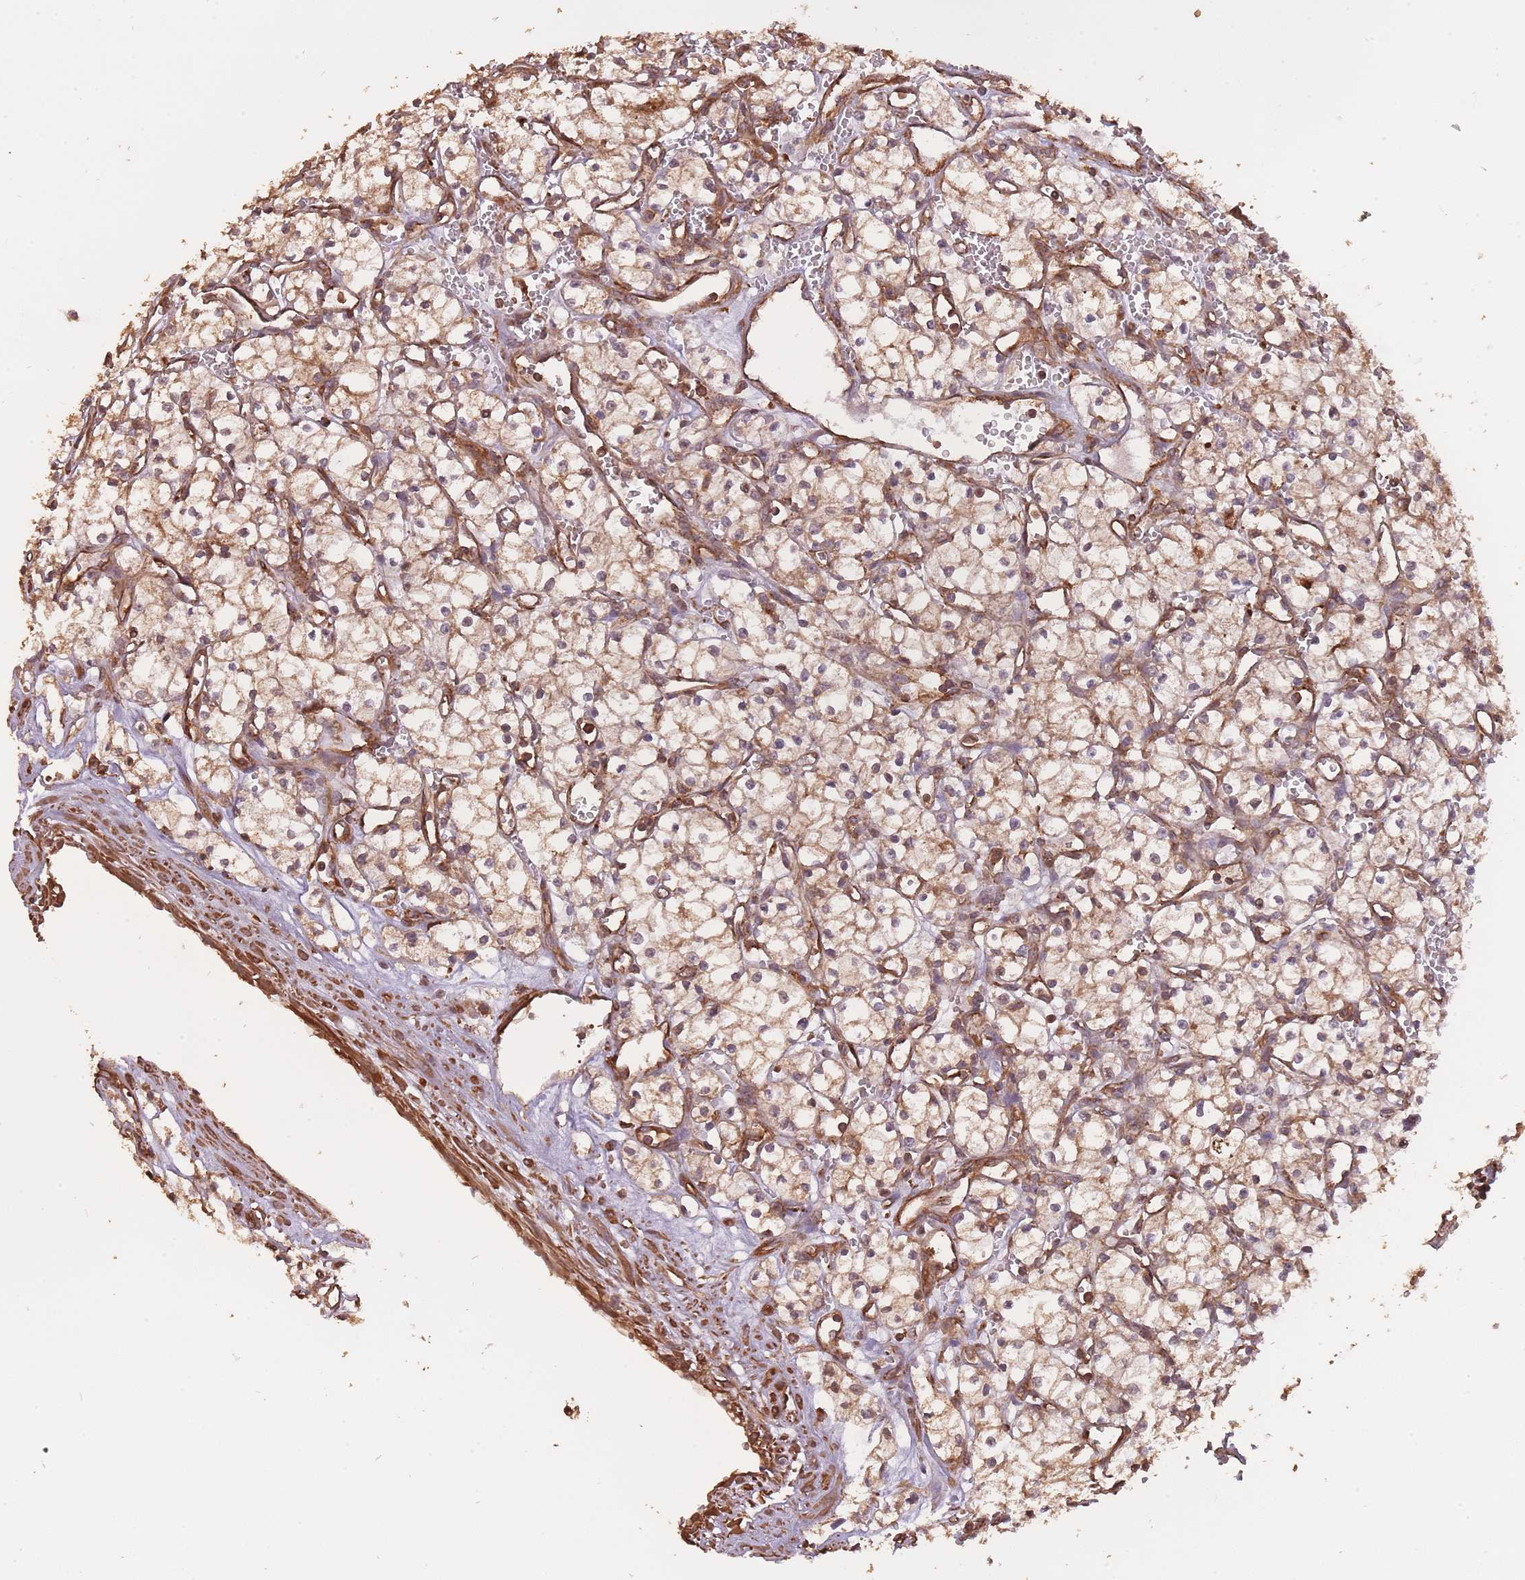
{"staining": {"intensity": "moderate", "quantity": "<25%", "location": "cytoplasmic/membranous,nuclear"}, "tissue": "renal cancer", "cell_type": "Tumor cells", "image_type": "cancer", "snomed": [{"axis": "morphology", "description": "Adenocarcinoma, NOS"}, {"axis": "topography", "description": "Kidney"}], "caption": "This is a histology image of IHC staining of adenocarcinoma (renal), which shows moderate staining in the cytoplasmic/membranous and nuclear of tumor cells.", "gene": "ARMH3", "patient": {"sex": "male", "age": 59}}